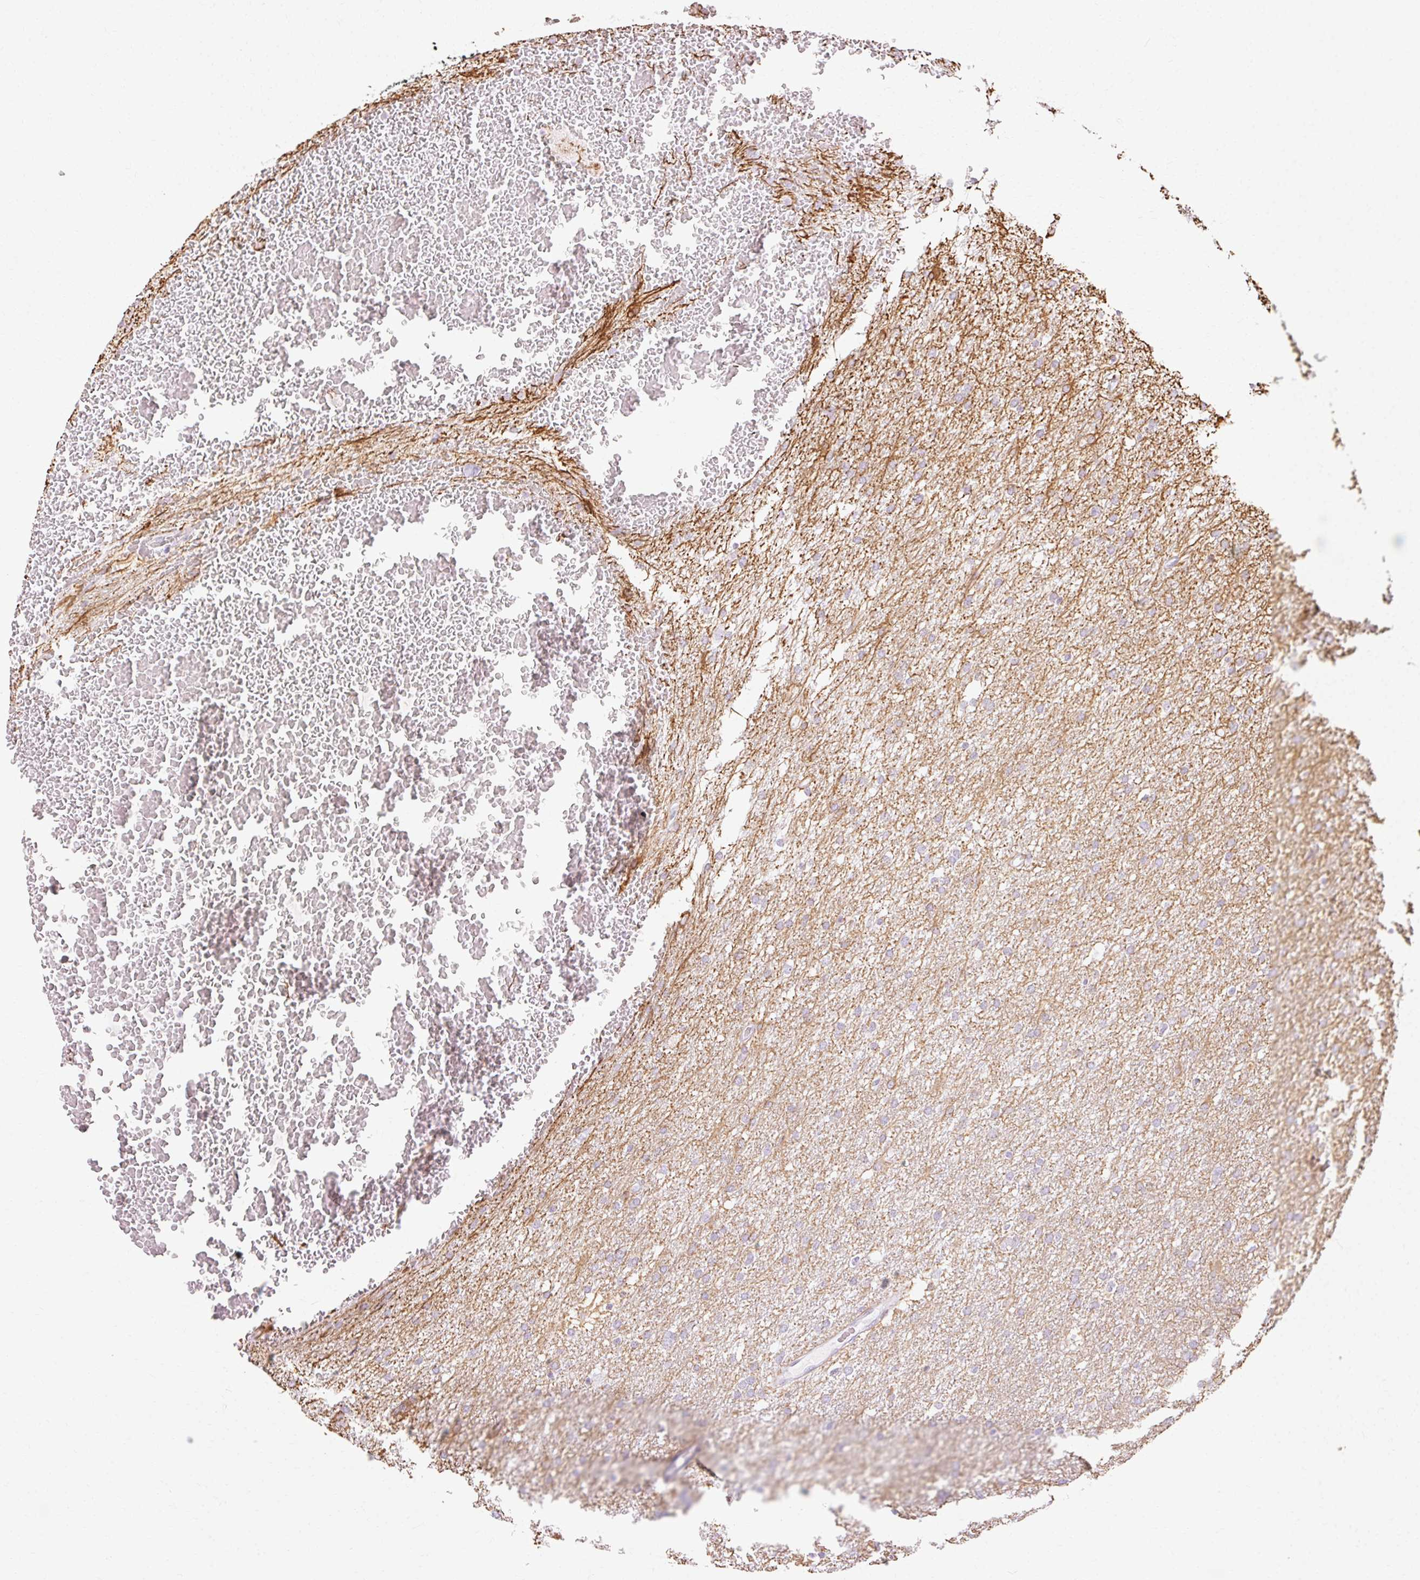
{"staining": {"intensity": "negative", "quantity": "none", "location": "none"}, "tissue": "glioma", "cell_type": "Tumor cells", "image_type": "cancer", "snomed": [{"axis": "morphology", "description": "Glioma, malignant, High grade"}, {"axis": "topography", "description": "Cerebral cortex"}], "caption": "Tumor cells are negative for protein expression in human glioma.", "gene": "C3orf49", "patient": {"sex": "female", "age": 36}}